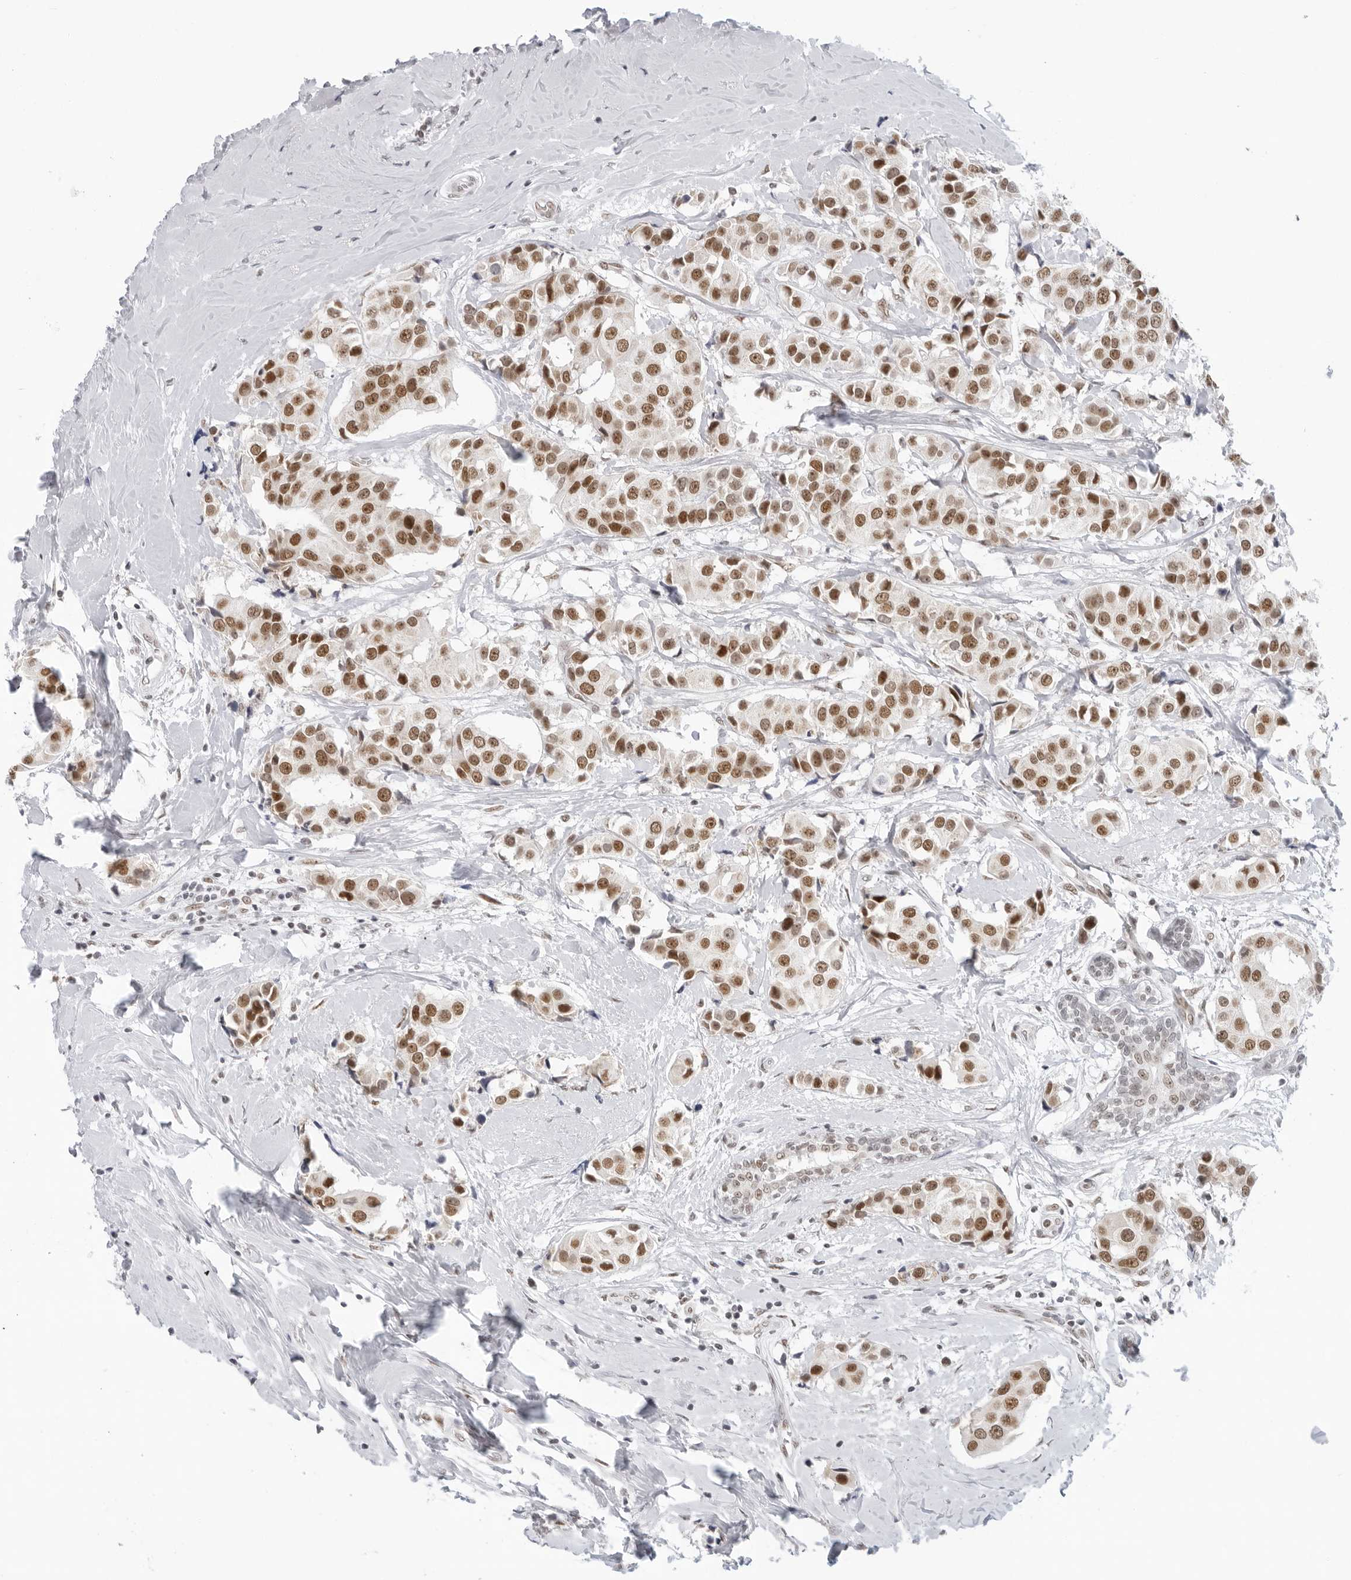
{"staining": {"intensity": "strong", "quantity": ">75%", "location": "nuclear"}, "tissue": "breast cancer", "cell_type": "Tumor cells", "image_type": "cancer", "snomed": [{"axis": "morphology", "description": "Normal tissue, NOS"}, {"axis": "morphology", "description": "Duct carcinoma"}, {"axis": "topography", "description": "Breast"}], "caption": "The immunohistochemical stain shows strong nuclear expression in tumor cells of breast cancer tissue. (Brightfield microscopy of DAB IHC at high magnification).", "gene": "FOXK2", "patient": {"sex": "female", "age": 39}}